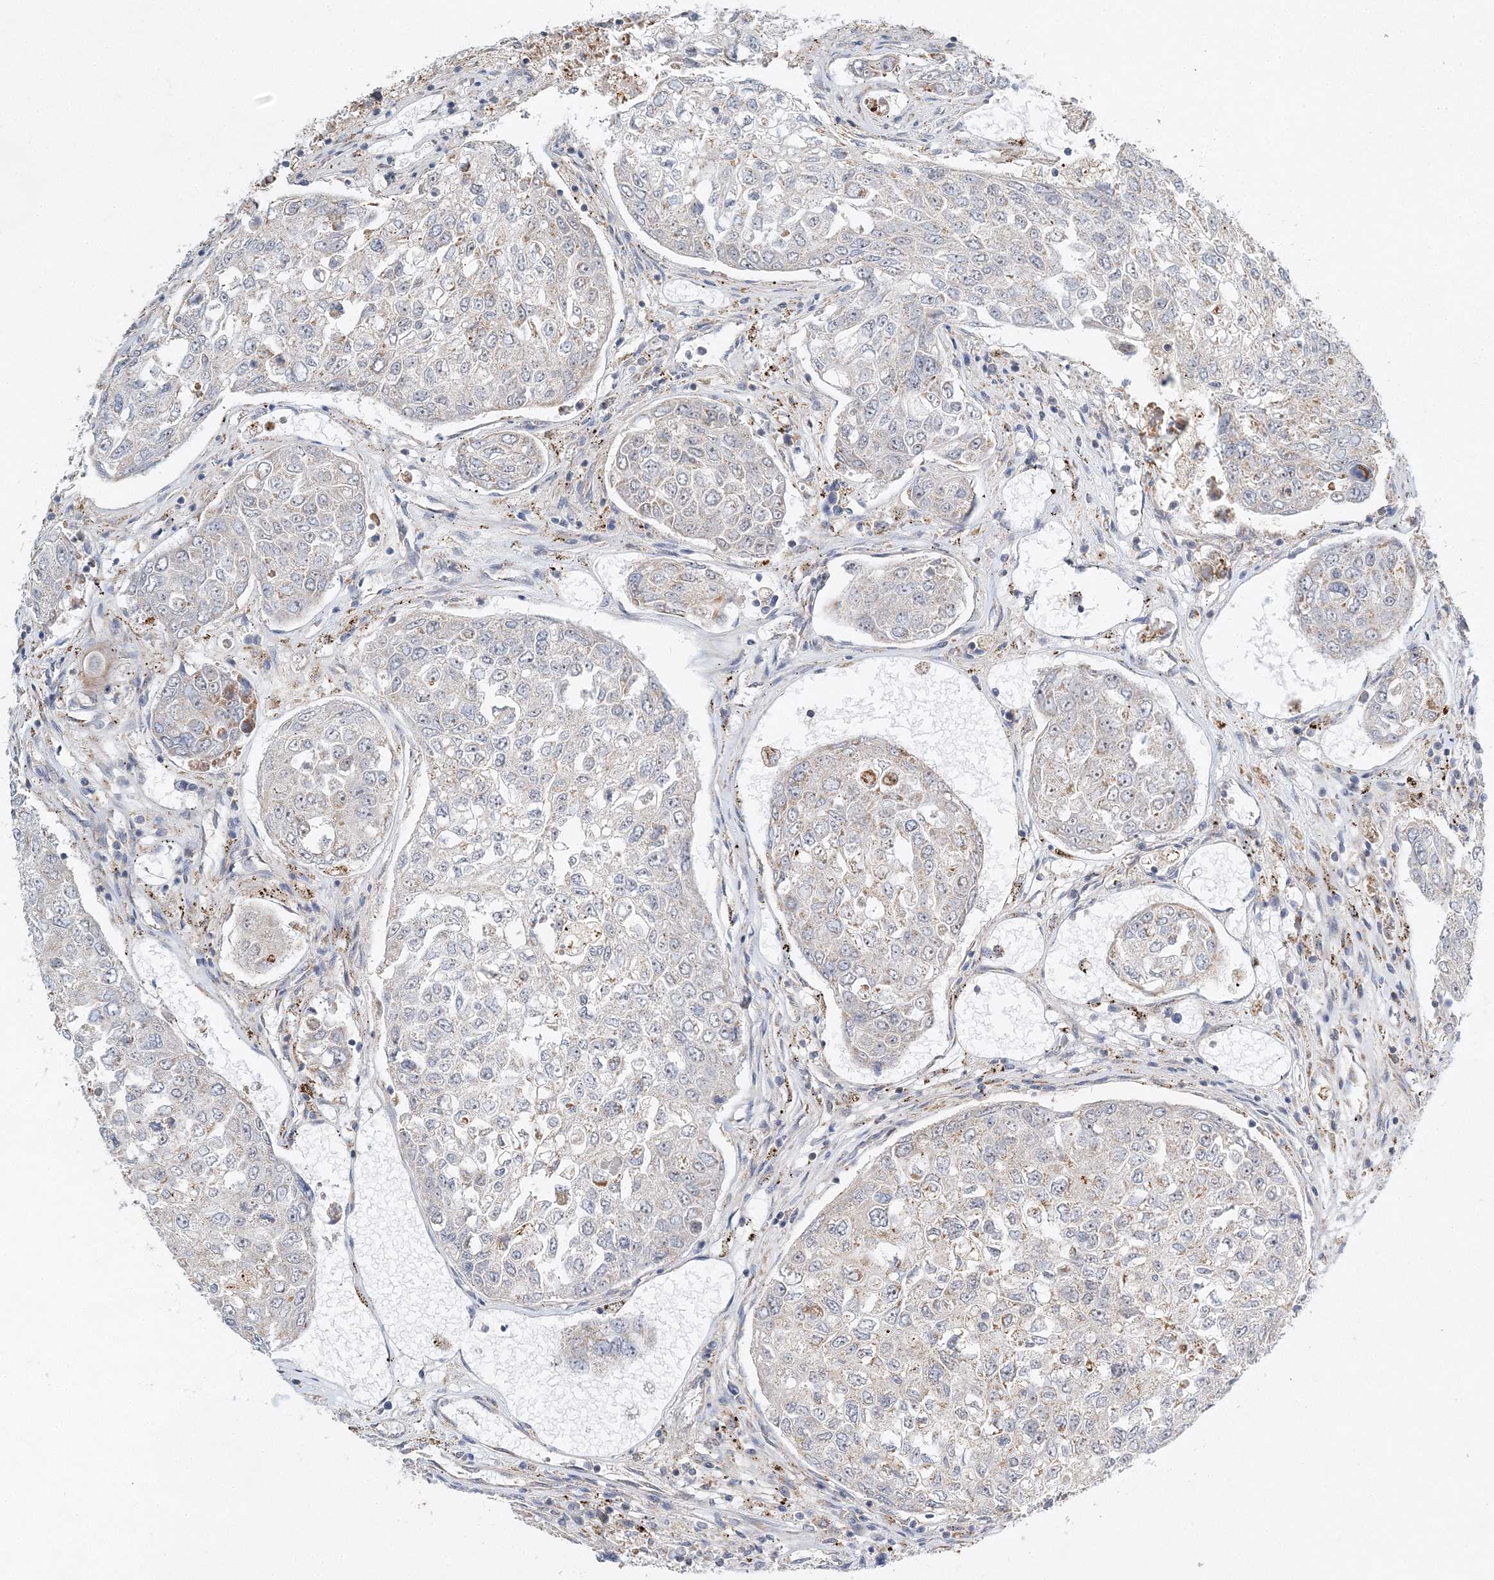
{"staining": {"intensity": "negative", "quantity": "none", "location": "none"}, "tissue": "urothelial cancer", "cell_type": "Tumor cells", "image_type": "cancer", "snomed": [{"axis": "morphology", "description": "Urothelial carcinoma, High grade"}, {"axis": "topography", "description": "Lymph node"}, {"axis": "topography", "description": "Urinary bladder"}], "caption": "High-grade urothelial carcinoma was stained to show a protein in brown. There is no significant staining in tumor cells. The staining was performed using DAB (3,3'-diaminobenzidine) to visualize the protein expression in brown, while the nuclei were stained in blue with hematoxylin (Magnification: 20x).", "gene": "RAB11FIP2", "patient": {"sex": "male", "age": 51}}